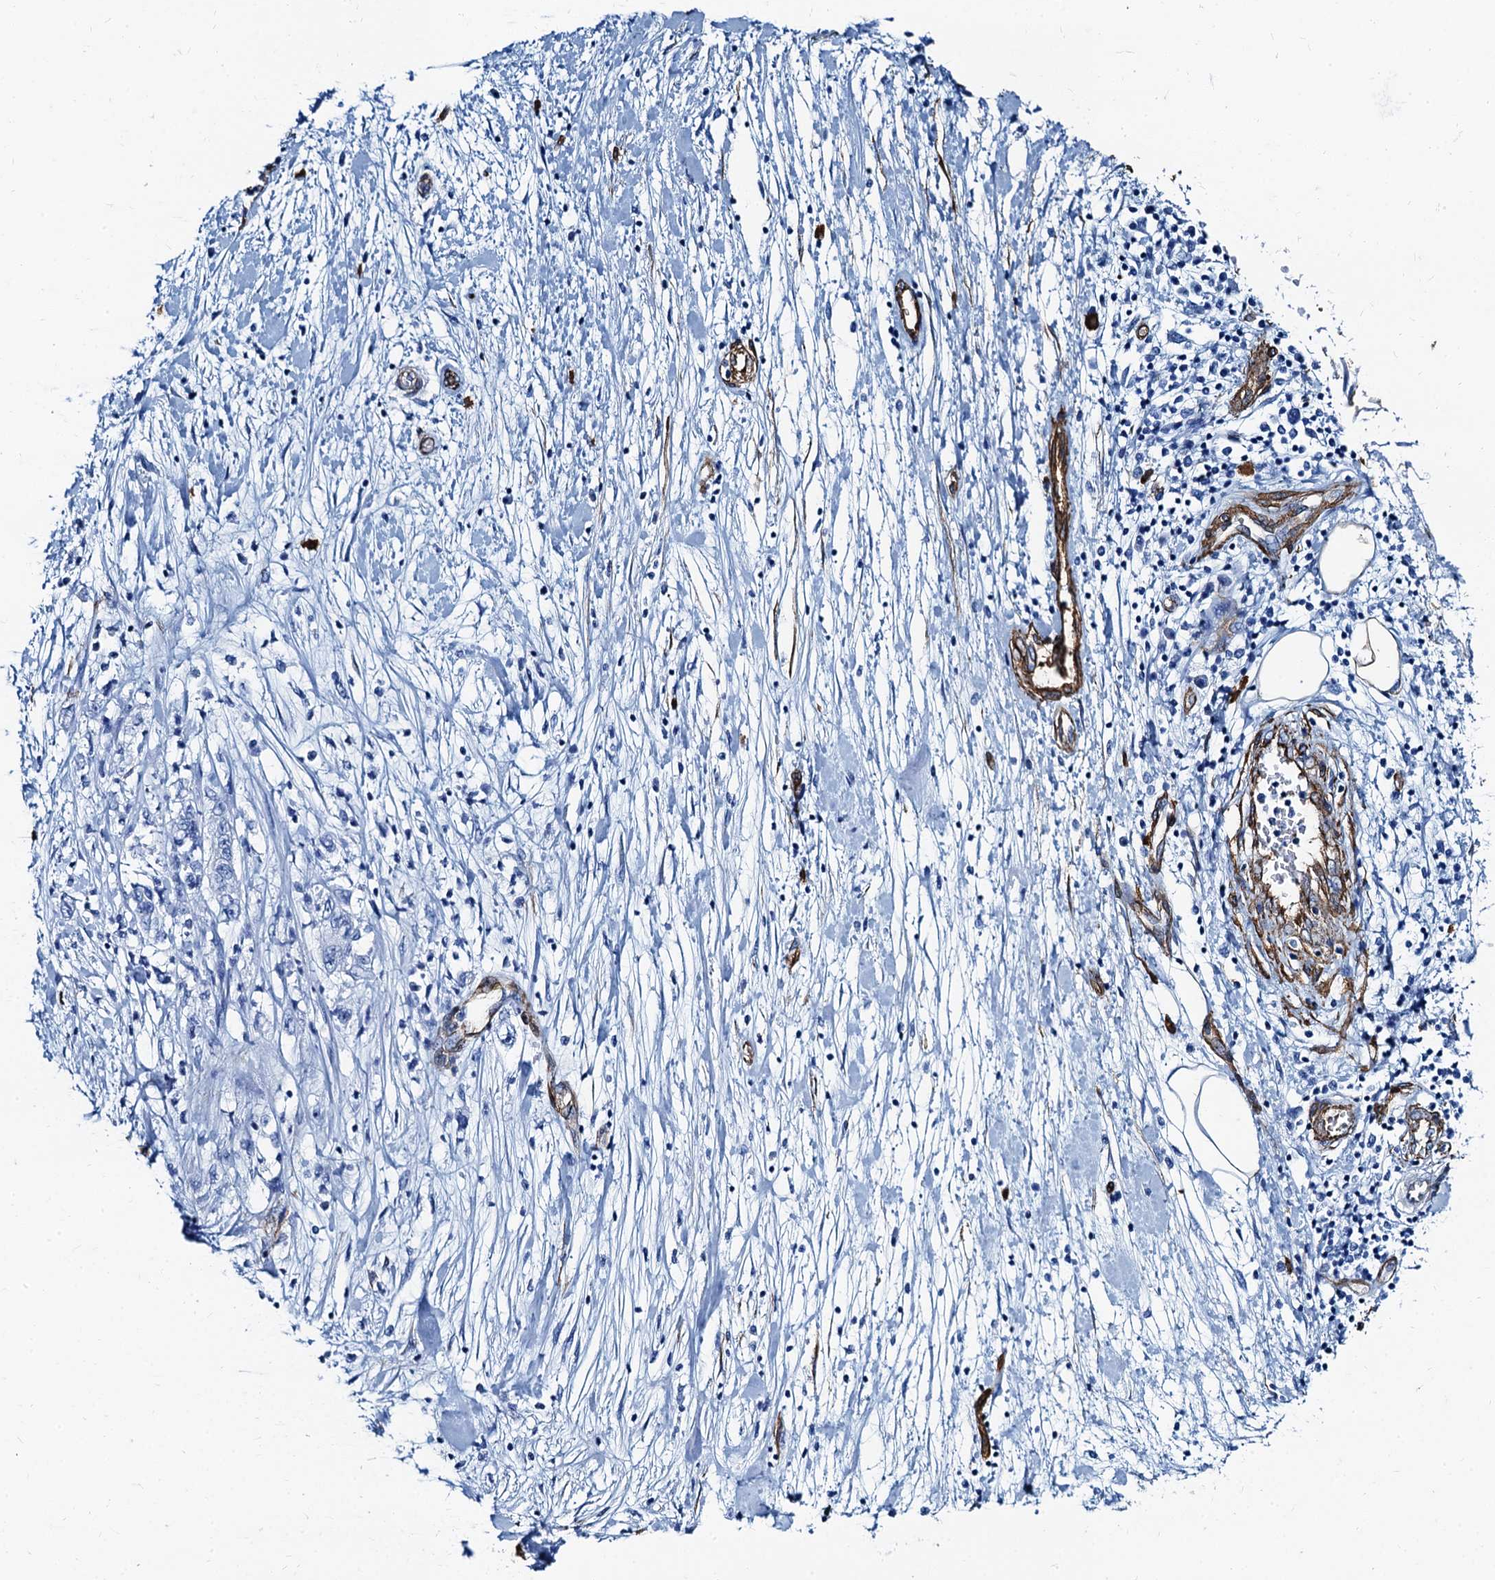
{"staining": {"intensity": "negative", "quantity": "none", "location": "none"}, "tissue": "pancreatic cancer", "cell_type": "Tumor cells", "image_type": "cancer", "snomed": [{"axis": "morphology", "description": "Adenocarcinoma, NOS"}, {"axis": "topography", "description": "Pancreas"}], "caption": "This is a micrograph of immunohistochemistry (IHC) staining of pancreatic cancer, which shows no expression in tumor cells.", "gene": "CAVIN2", "patient": {"sex": "female", "age": 73}}